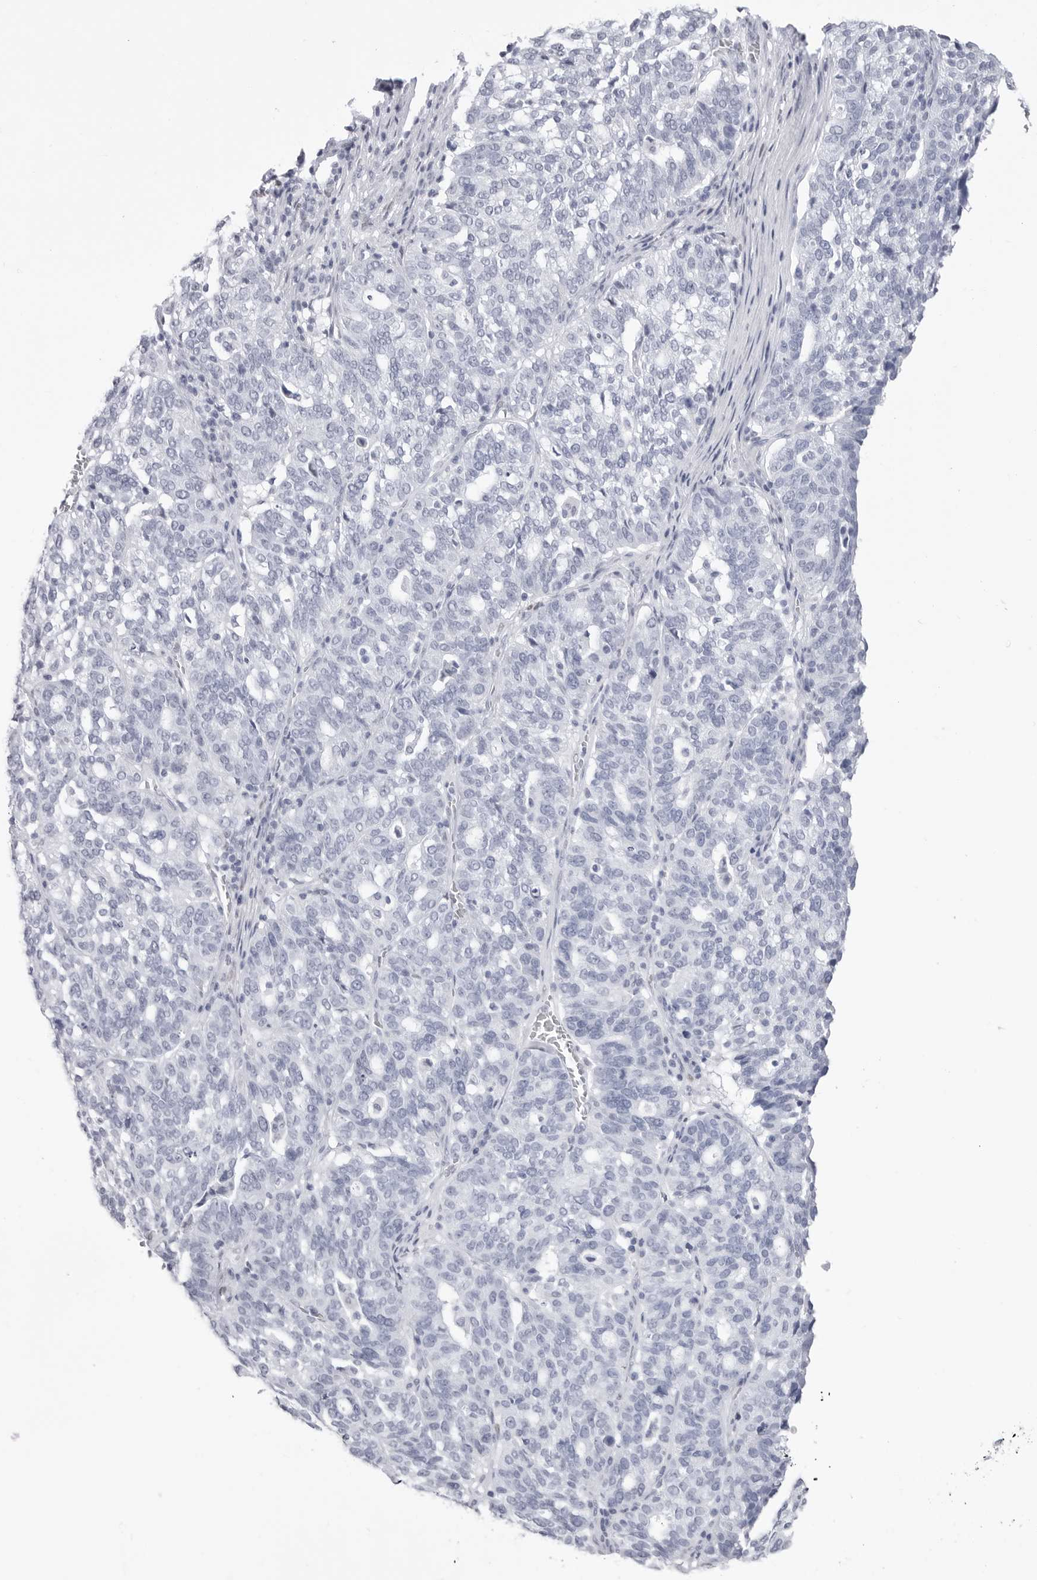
{"staining": {"intensity": "negative", "quantity": "none", "location": "none"}, "tissue": "ovarian cancer", "cell_type": "Tumor cells", "image_type": "cancer", "snomed": [{"axis": "morphology", "description": "Cystadenocarcinoma, serous, NOS"}, {"axis": "topography", "description": "Ovary"}], "caption": "A high-resolution photomicrograph shows immunohistochemistry (IHC) staining of ovarian cancer (serous cystadenocarcinoma), which shows no significant positivity in tumor cells.", "gene": "TSSK1B", "patient": {"sex": "female", "age": 59}}